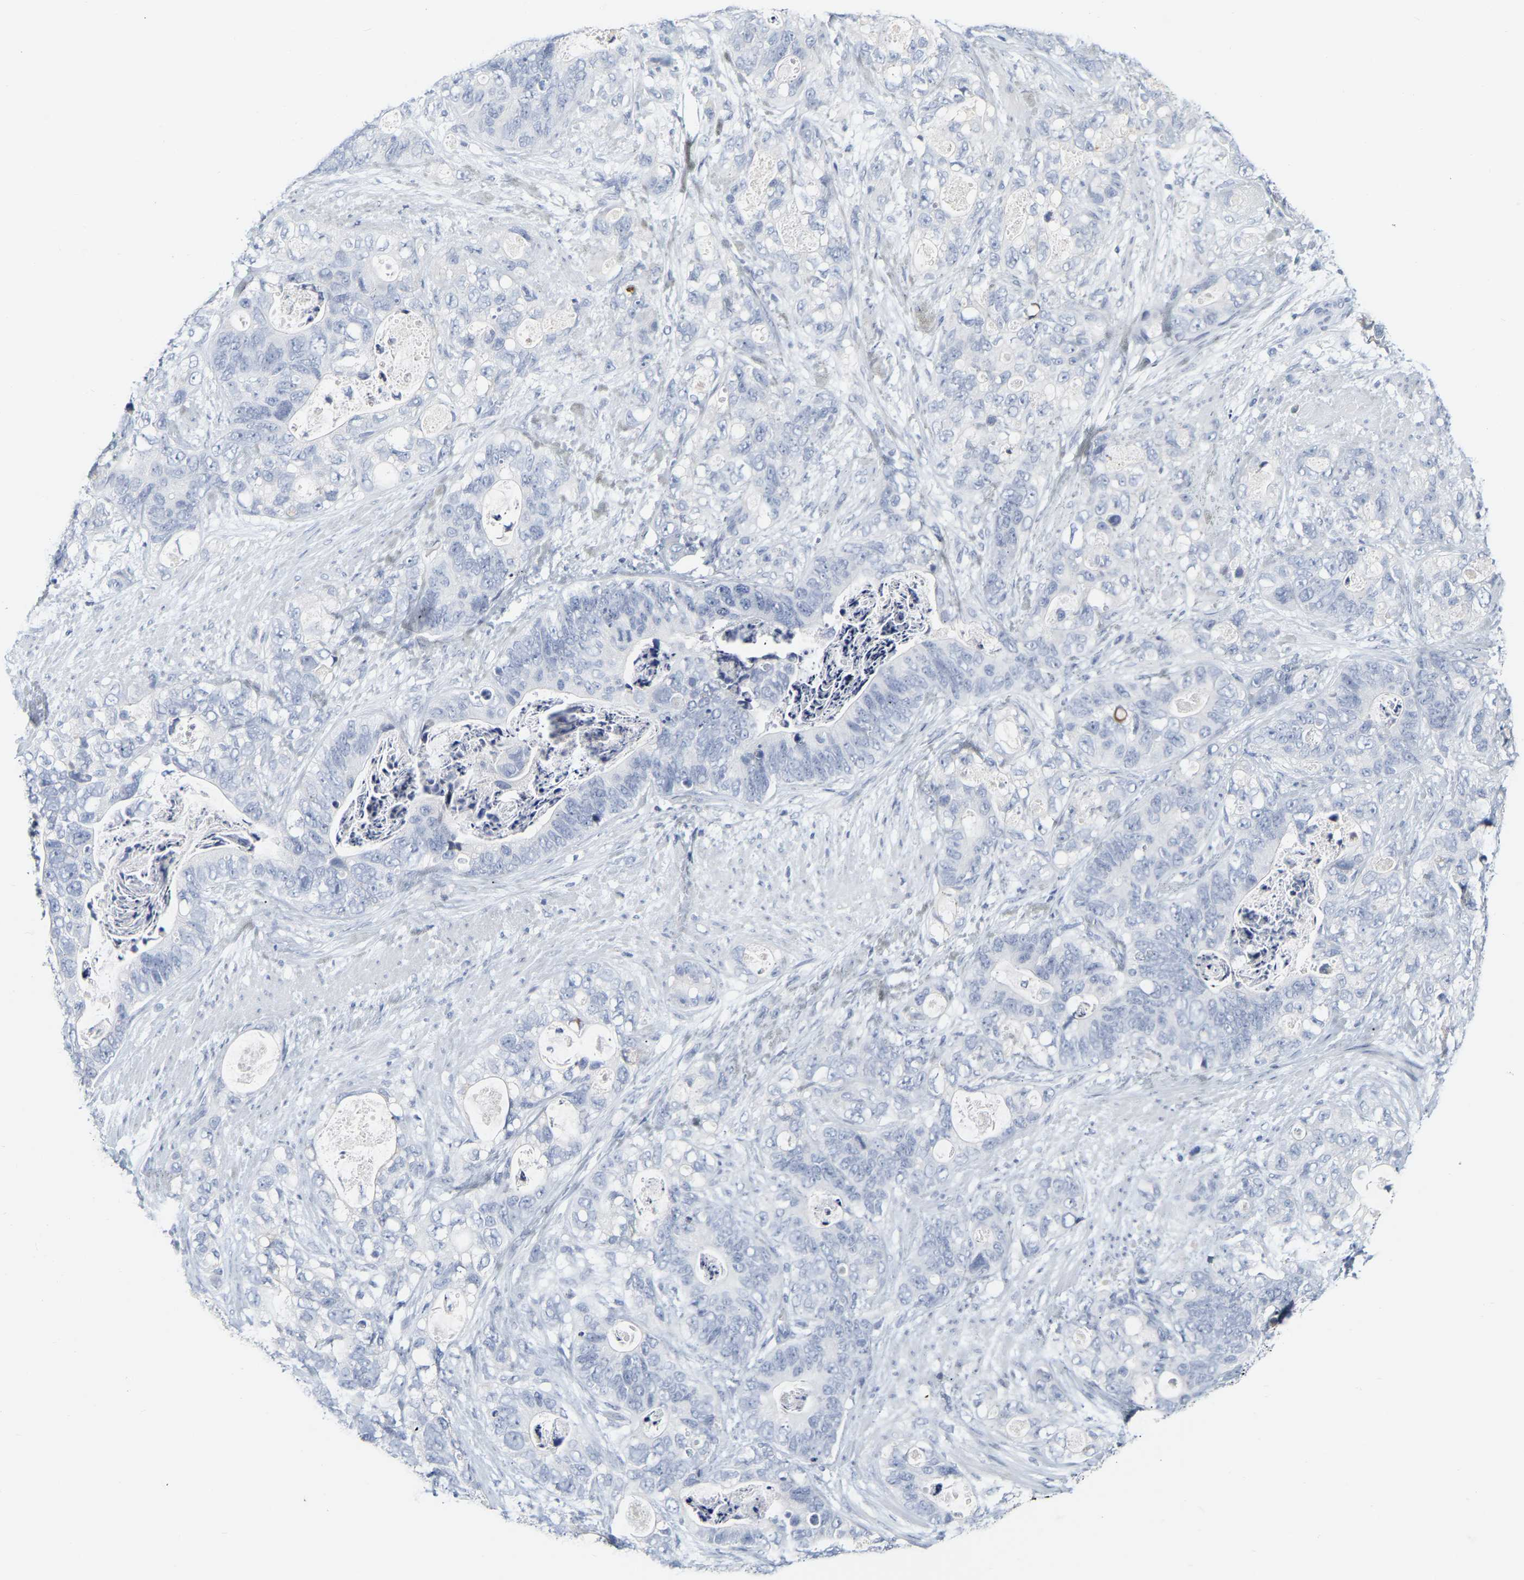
{"staining": {"intensity": "negative", "quantity": "none", "location": "none"}, "tissue": "stomach cancer", "cell_type": "Tumor cells", "image_type": "cancer", "snomed": [{"axis": "morphology", "description": "Normal tissue, NOS"}, {"axis": "morphology", "description": "Adenocarcinoma, NOS"}, {"axis": "topography", "description": "Stomach"}], "caption": "This is a micrograph of IHC staining of stomach adenocarcinoma, which shows no expression in tumor cells. Brightfield microscopy of immunohistochemistry (IHC) stained with DAB (3,3'-diaminobenzidine) (brown) and hematoxylin (blue), captured at high magnification.", "gene": "GNAS", "patient": {"sex": "female", "age": 89}}